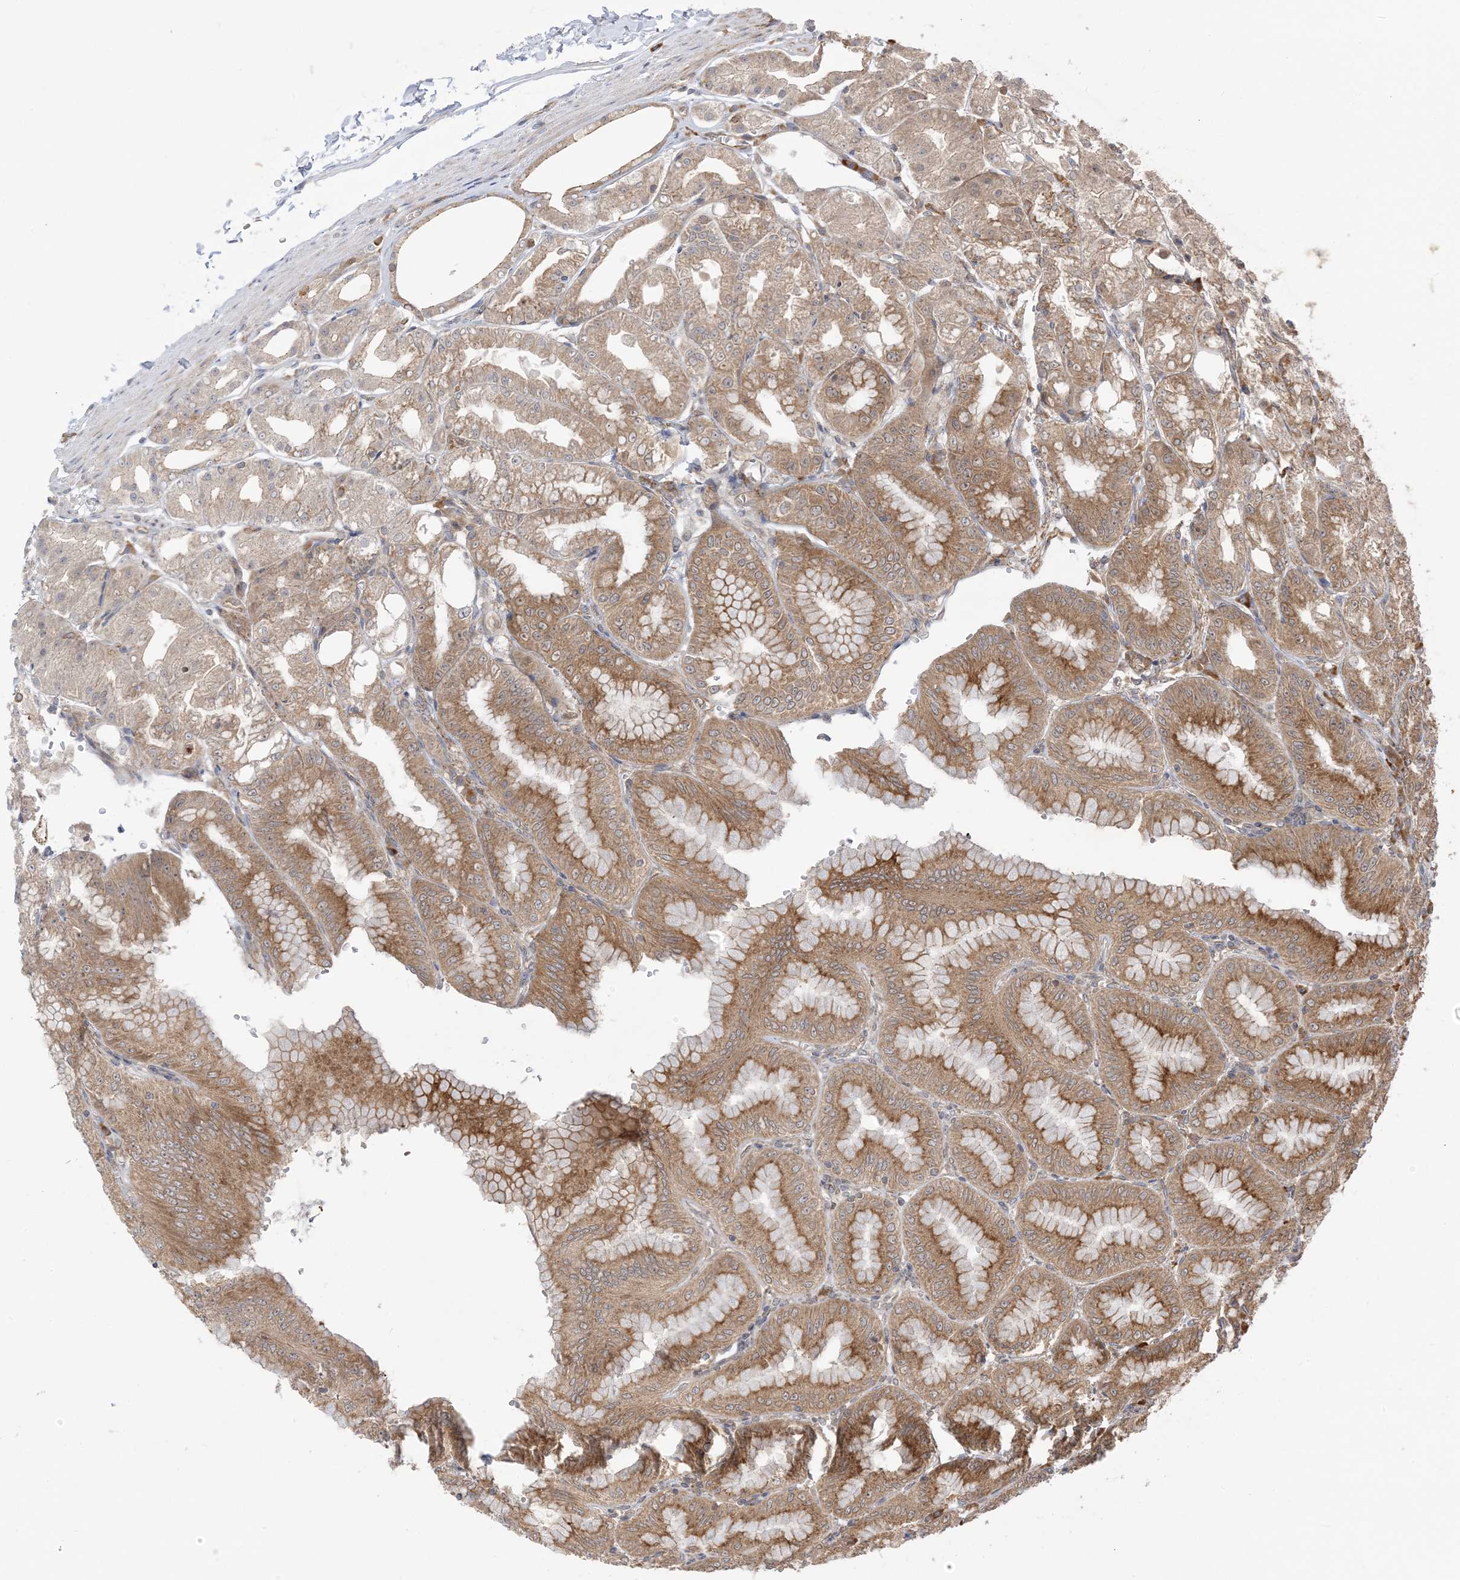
{"staining": {"intensity": "moderate", "quantity": ">75%", "location": "cytoplasmic/membranous"}, "tissue": "stomach", "cell_type": "Glandular cells", "image_type": "normal", "snomed": [{"axis": "morphology", "description": "Normal tissue, NOS"}, {"axis": "topography", "description": "Stomach, lower"}], "caption": "Unremarkable stomach shows moderate cytoplasmic/membranous positivity in approximately >75% of glandular cells, visualized by immunohistochemistry. The protein is stained brown, and the nuclei are stained in blue (DAB IHC with brightfield microscopy, high magnification).", "gene": "METTL21A", "patient": {"sex": "male", "age": 71}}